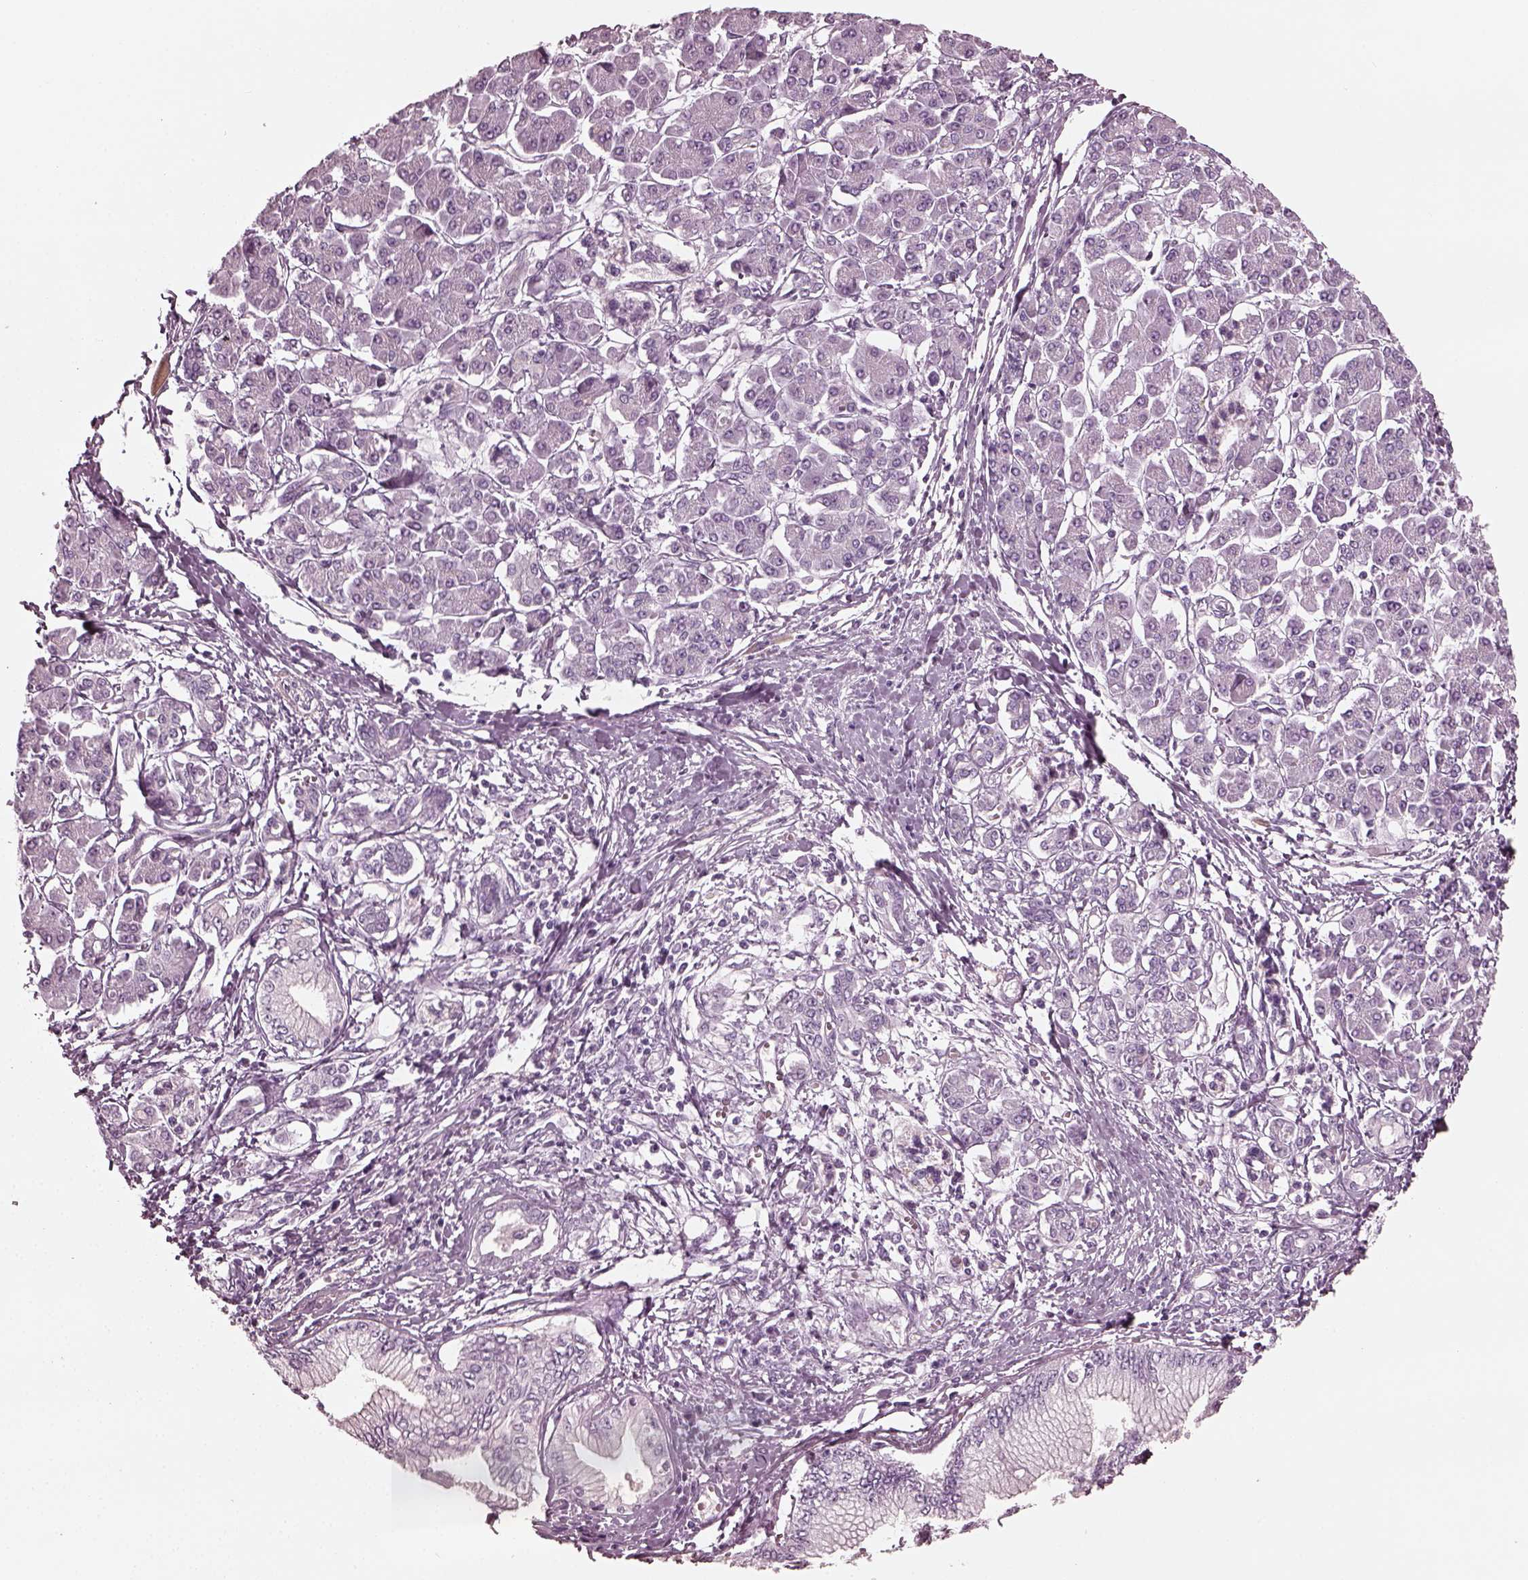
{"staining": {"intensity": "negative", "quantity": "none", "location": "none"}, "tissue": "pancreatic cancer", "cell_type": "Tumor cells", "image_type": "cancer", "snomed": [{"axis": "morphology", "description": "Adenocarcinoma, NOS"}, {"axis": "topography", "description": "Pancreas"}], "caption": "Human pancreatic adenocarcinoma stained for a protein using IHC exhibits no positivity in tumor cells.", "gene": "GRM6", "patient": {"sex": "female", "age": 68}}